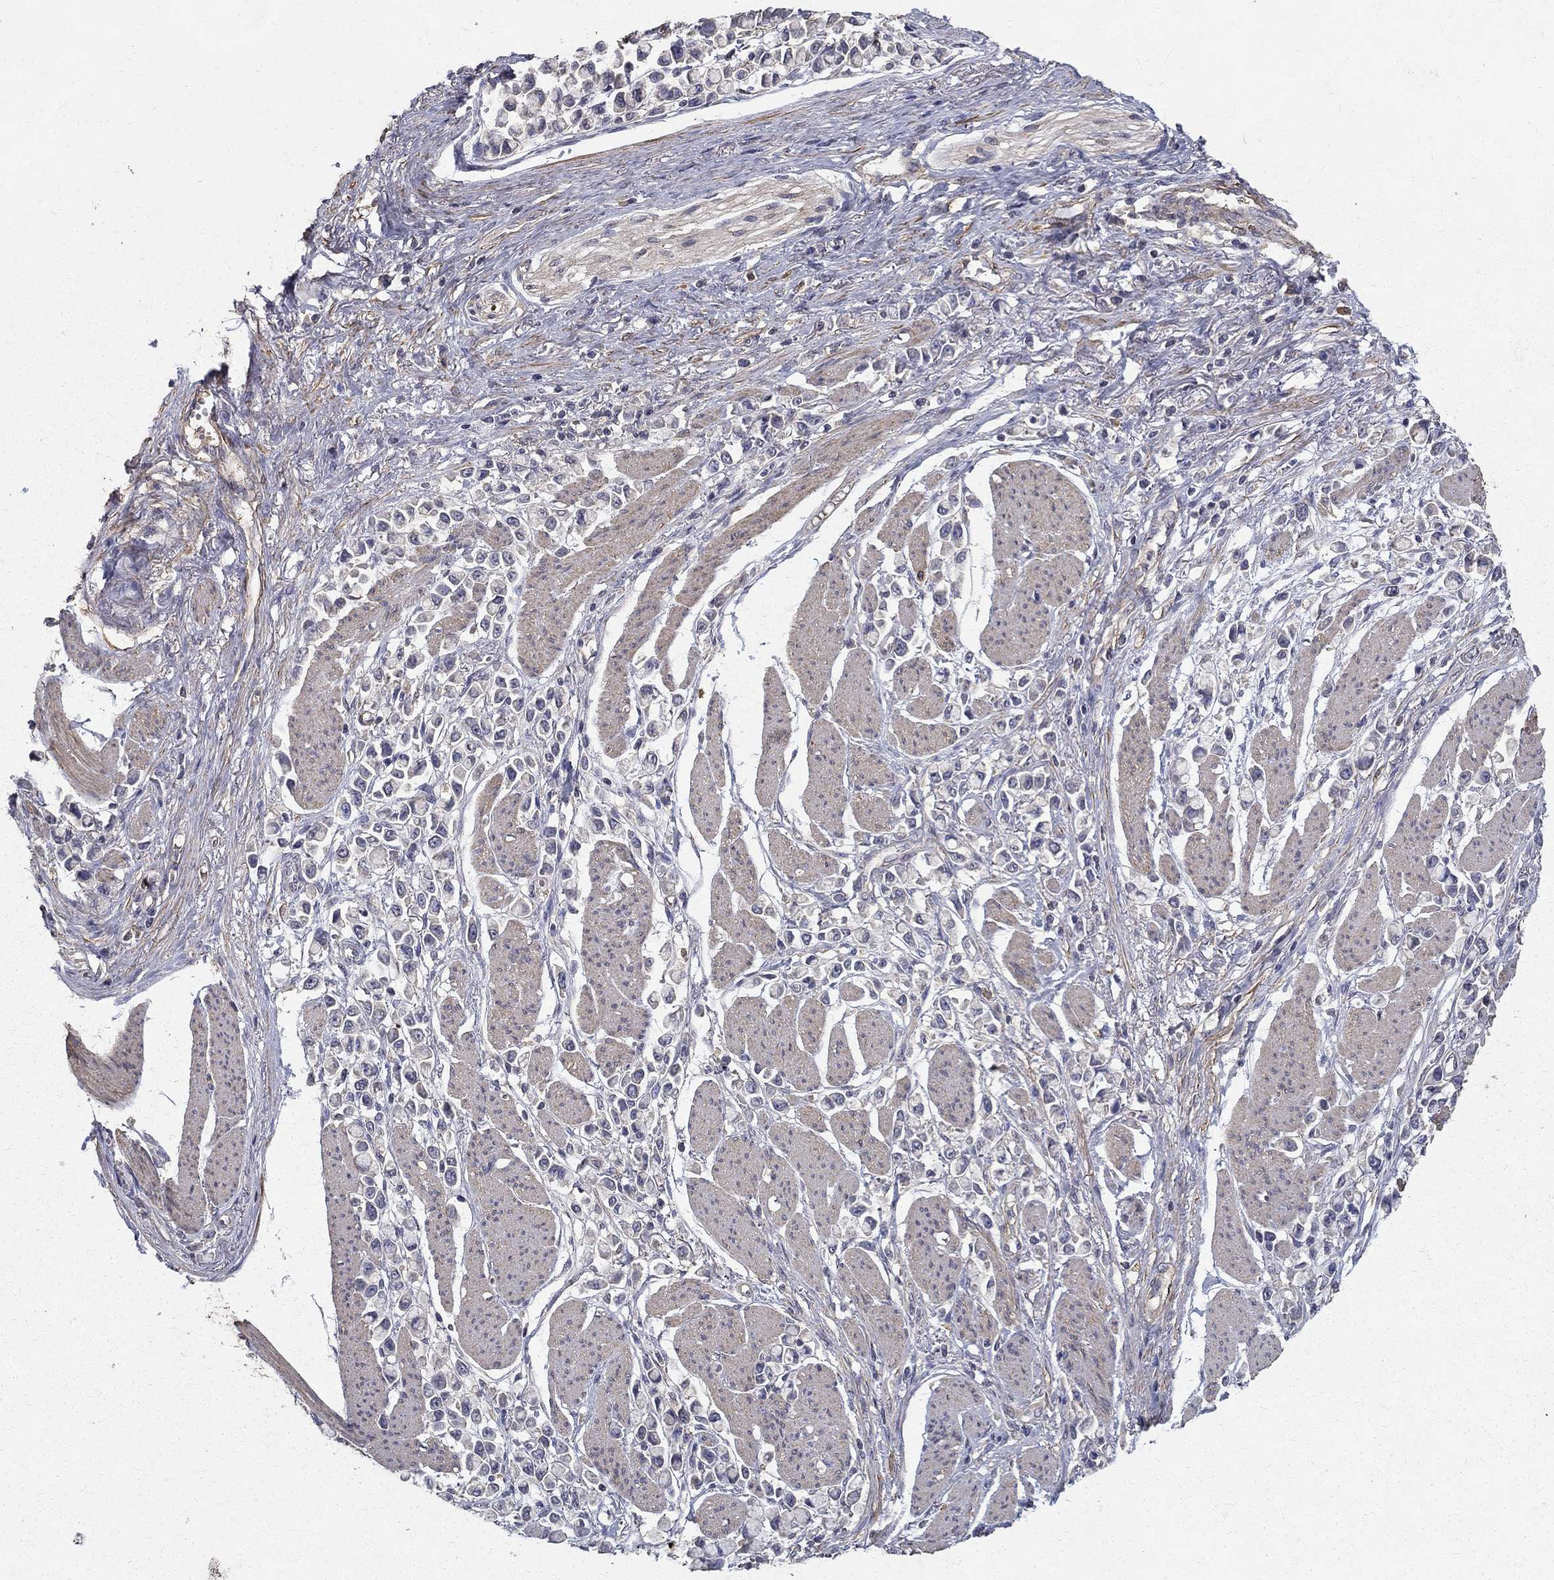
{"staining": {"intensity": "negative", "quantity": "none", "location": "none"}, "tissue": "stomach cancer", "cell_type": "Tumor cells", "image_type": "cancer", "snomed": [{"axis": "morphology", "description": "Adenocarcinoma, NOS"}, {"axis": "topography", "description": "Stomach"}], "caption": "The photomicrograph displays no staining of tumor cells in stomach adenocarcinoma. (DAB immunohistochemistry (IHC) with hematoxylin counter stain).", "gene": "MPP2", "patient": {"sex": "female", "age": 81}}